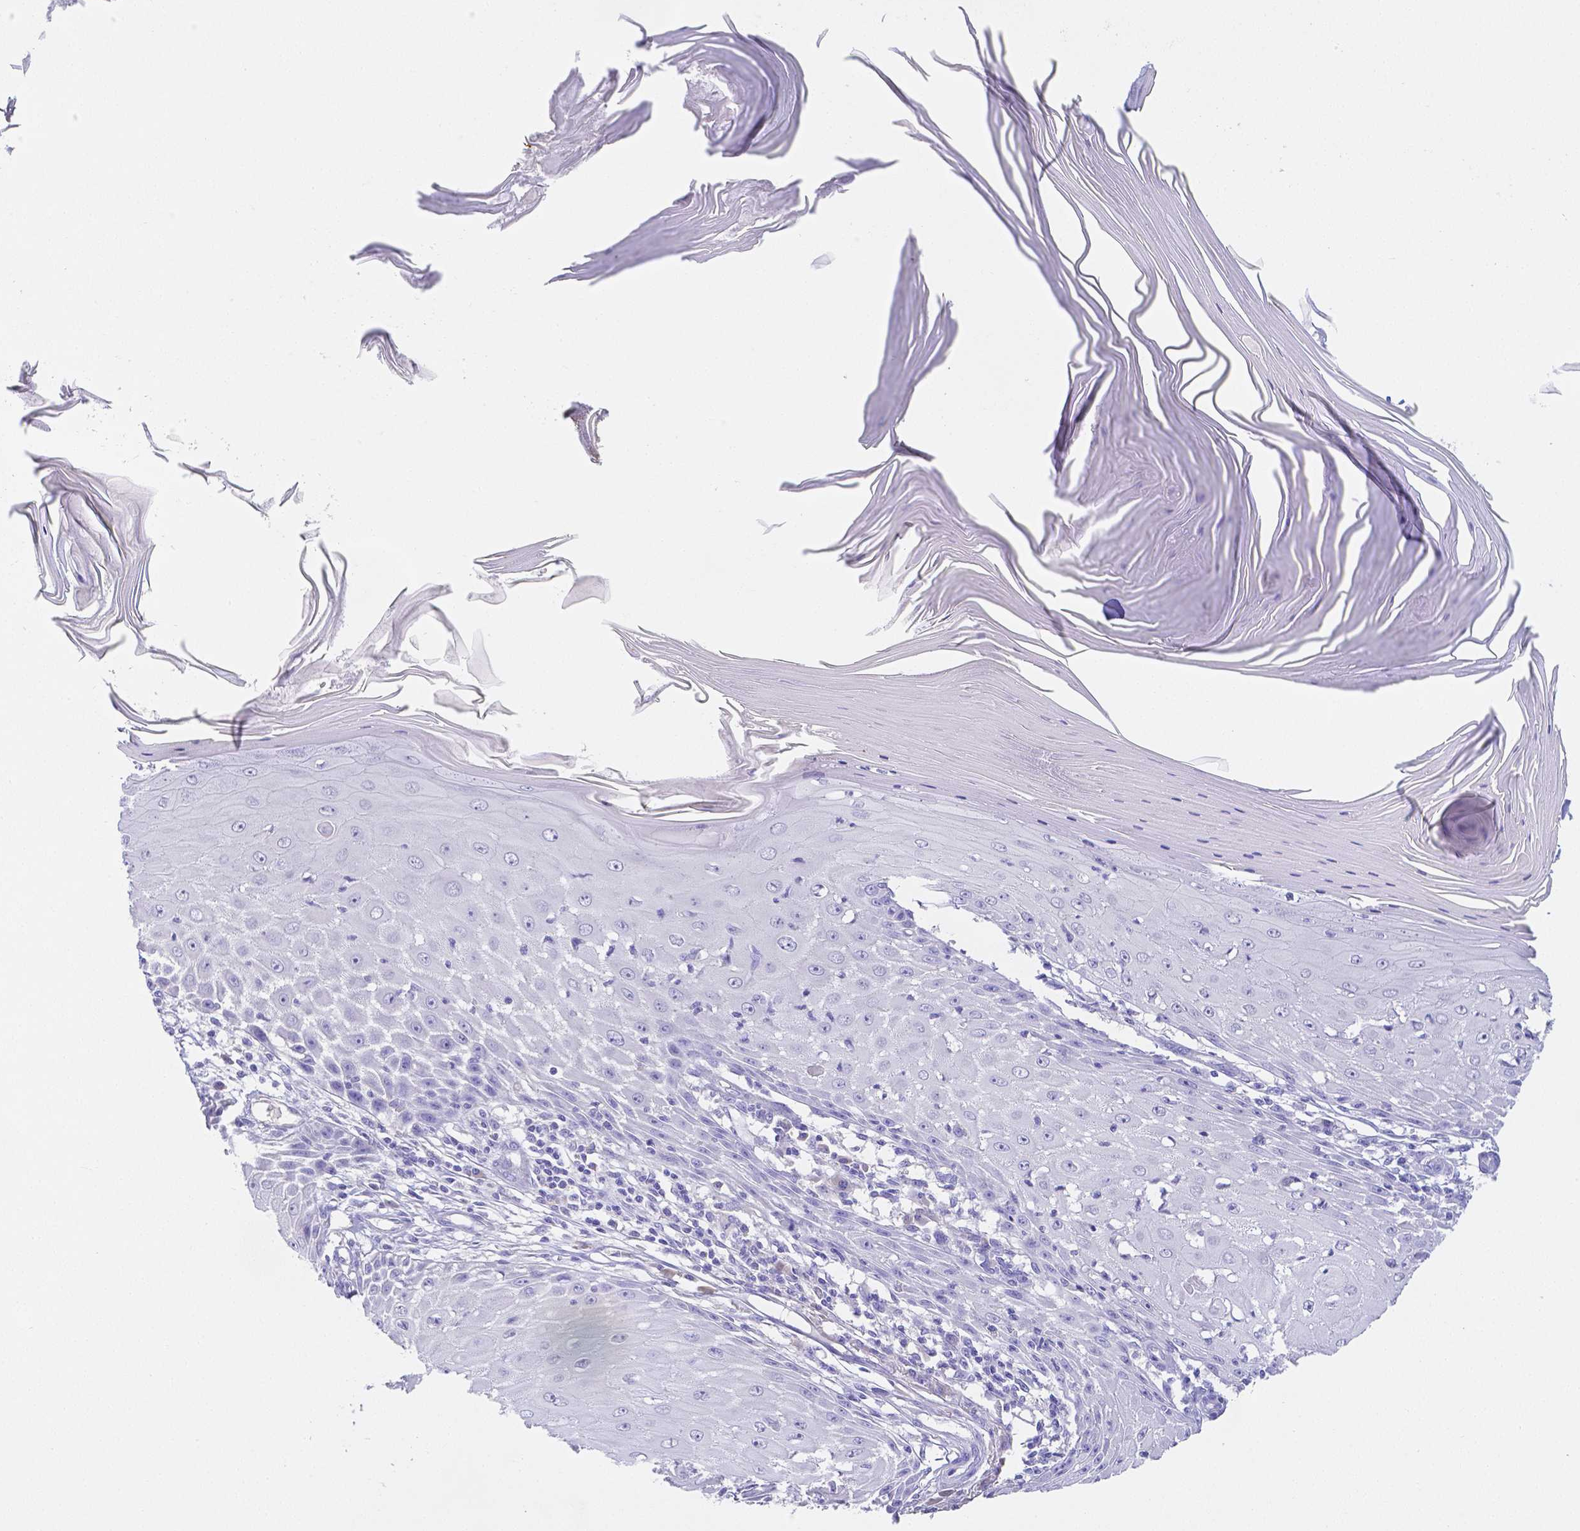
{"staining": {"intensity": "negative", "quantity": "none", "location": "none"}, "tissue": "skin cancer", "cell_type": "Tumor cells", "image_type": "cancer", "snomed": [{"axis": "morphology", "description": "Squamous cell carcinoma, NOS"}, {"axis": "topography", "description": "Skin"}], "caption": "The micrograph exhibits no staining of tumor cells in skin cancer.", "gene": "ZG16B", "patient": {"sex": "female", "age": 73}}